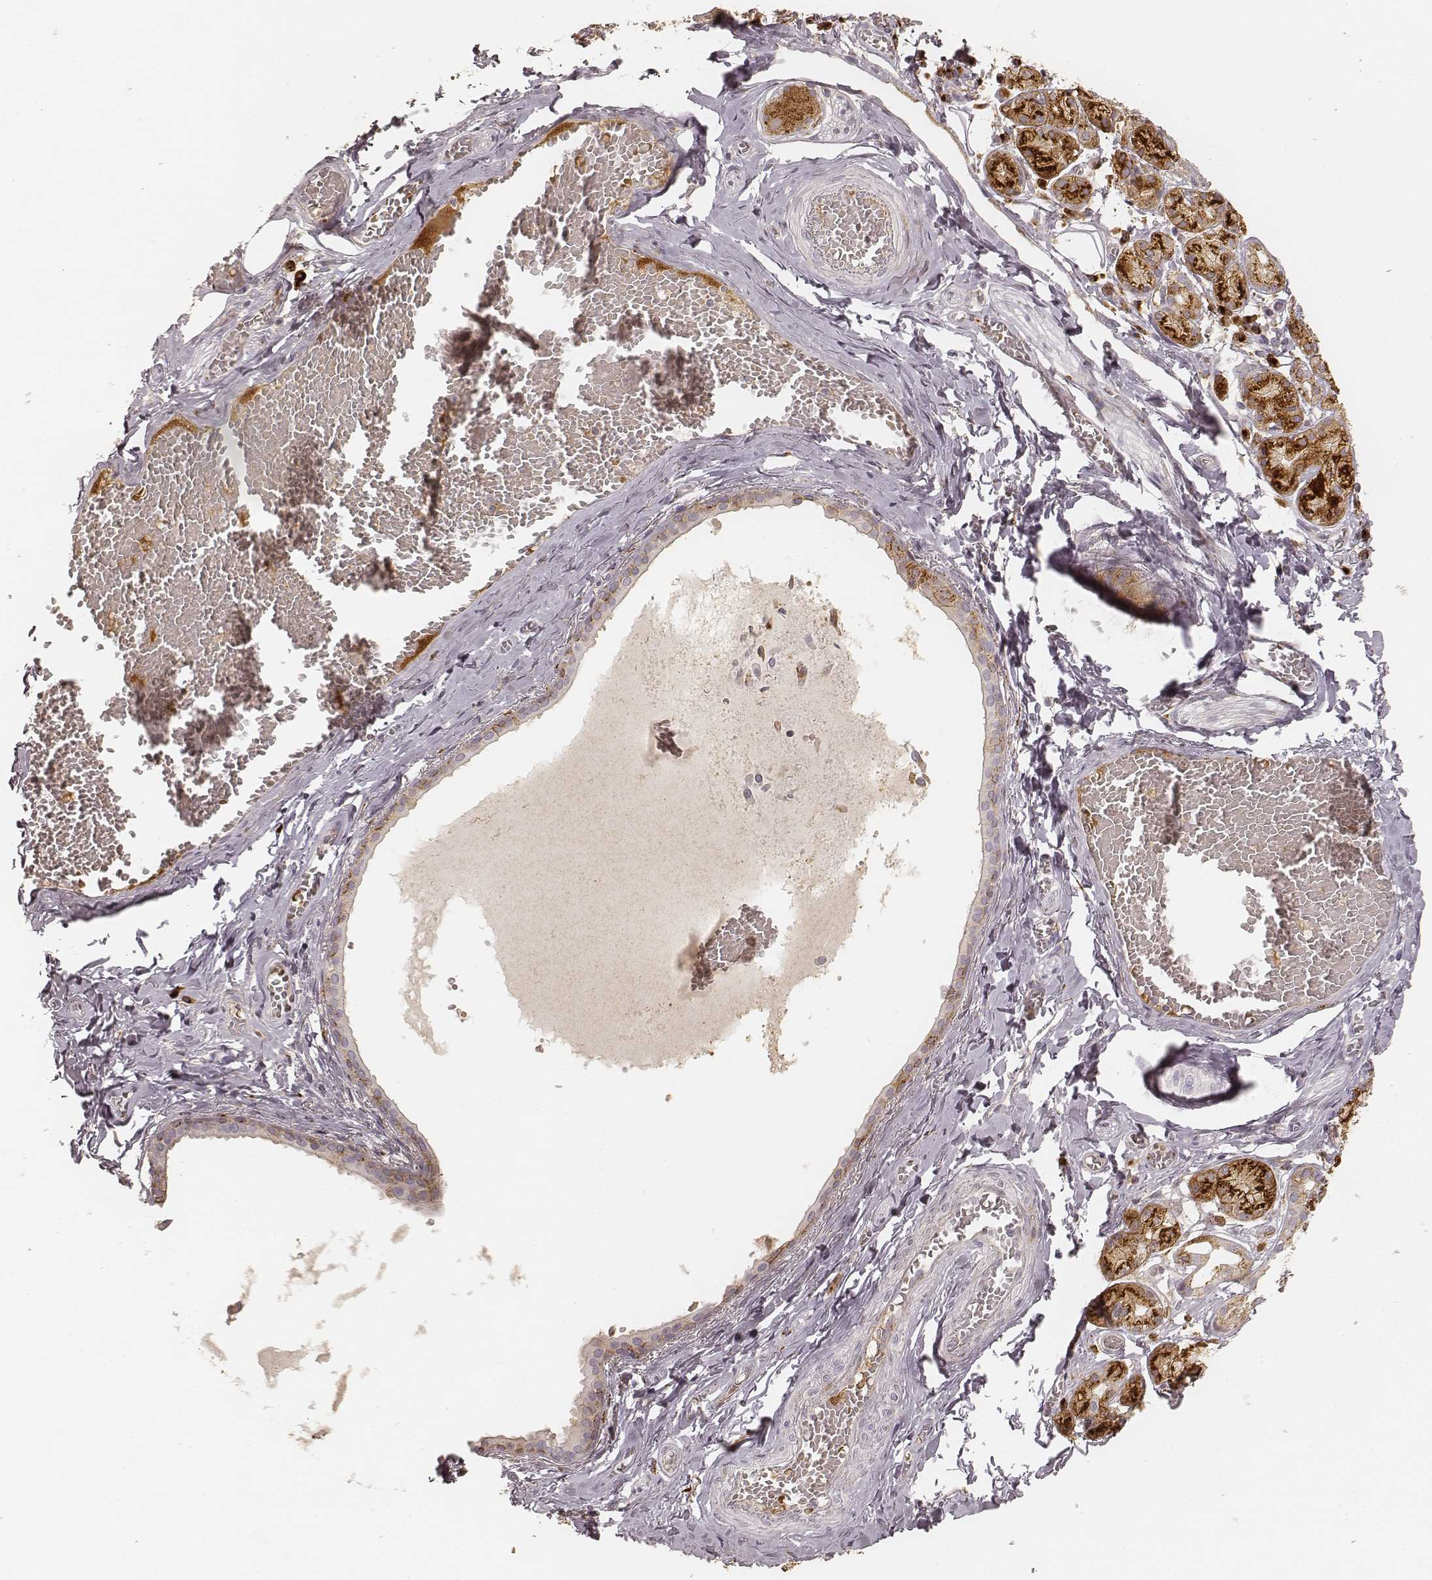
{"staining": {"intensity": "strong", "quantity": ">75%", "location": "cytoplasmic/membranous"}, "tissue": "salivary gland", "cell_type": "Glandular cells", "image_type": "normal", "snomed": [{"axis": "morphology", "description": "Normal tissue, NOS"}, {"axis": "topography", "description": "Salivary gland"}, {"axis": "topography", "description": "Peripheral nerve tissue"}], "caption": "Immunohistochemistry (IHC) histopathology image of normal salivary gland: human salivary gland stained using immunohistochemistry (IHC) demonstrates high levels of strong protein expression localized specifically in the cytoplasmic/membranous of glandular cells, appearing as a cytoplasmic/membranous brown color.", "gene": "GORASP2", "patient": {"sex": "male", "age": 71}}